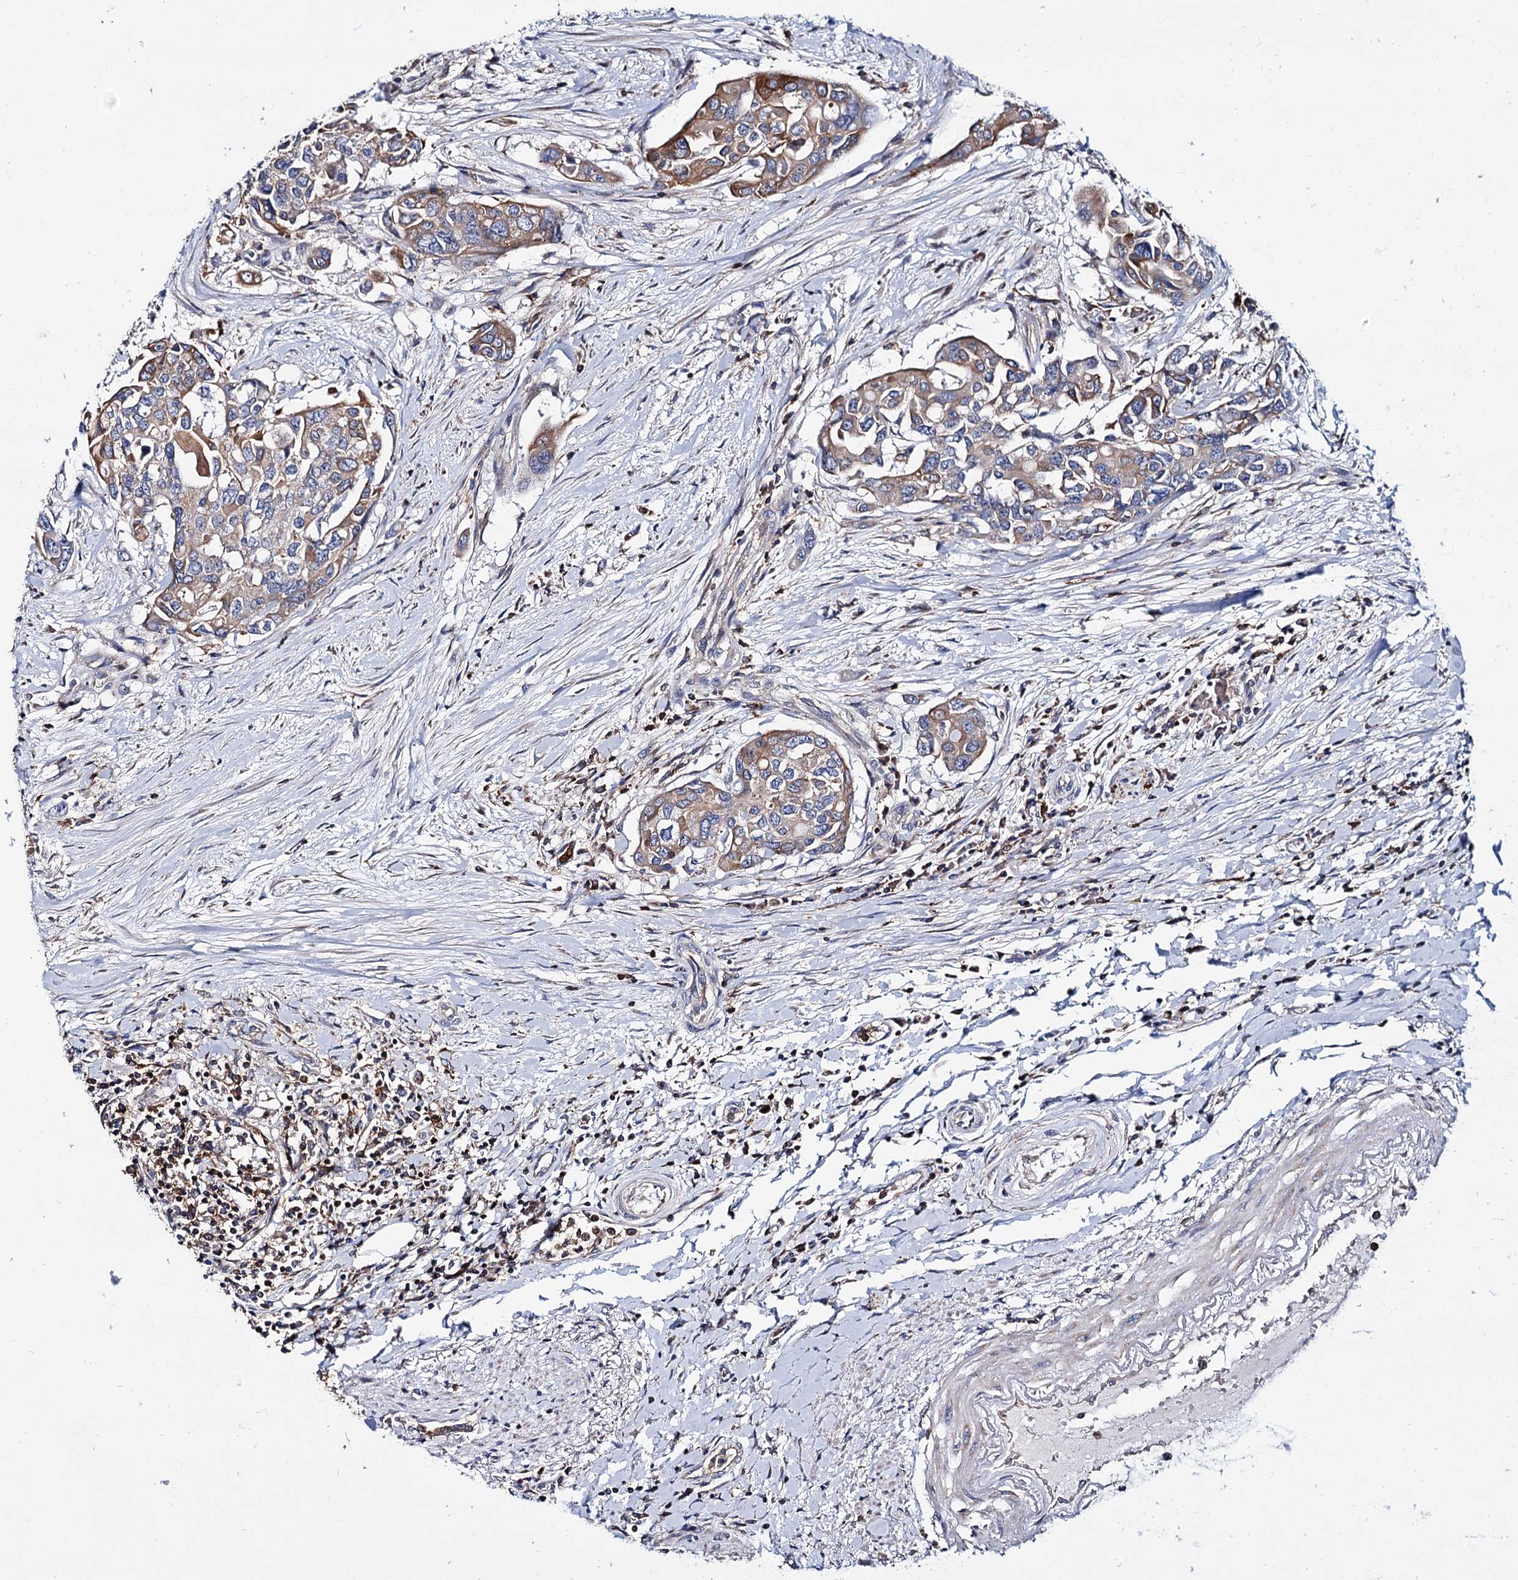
{"staining": {"intensity": "moderate", "quantity": "25%-75%", "location": "cytoplasmic/membranous"}, "tissue": "colorectal cancer", "cell_type": "Tumor cells", "image_type": "cancer", "snomed": [{"axis": "morphology", "description": "Adenocarcinoma, NOS"}, {"axis": "topography", "description": "Colon"}], "caption": "The histopathology image displays a brown stain indicating the presence of a protein in the cytoplasmic/membranous of tumor cells in colorectal cancer.", "gene": "UBASH3B", "patient": {"sex": "male", "age": 77}}